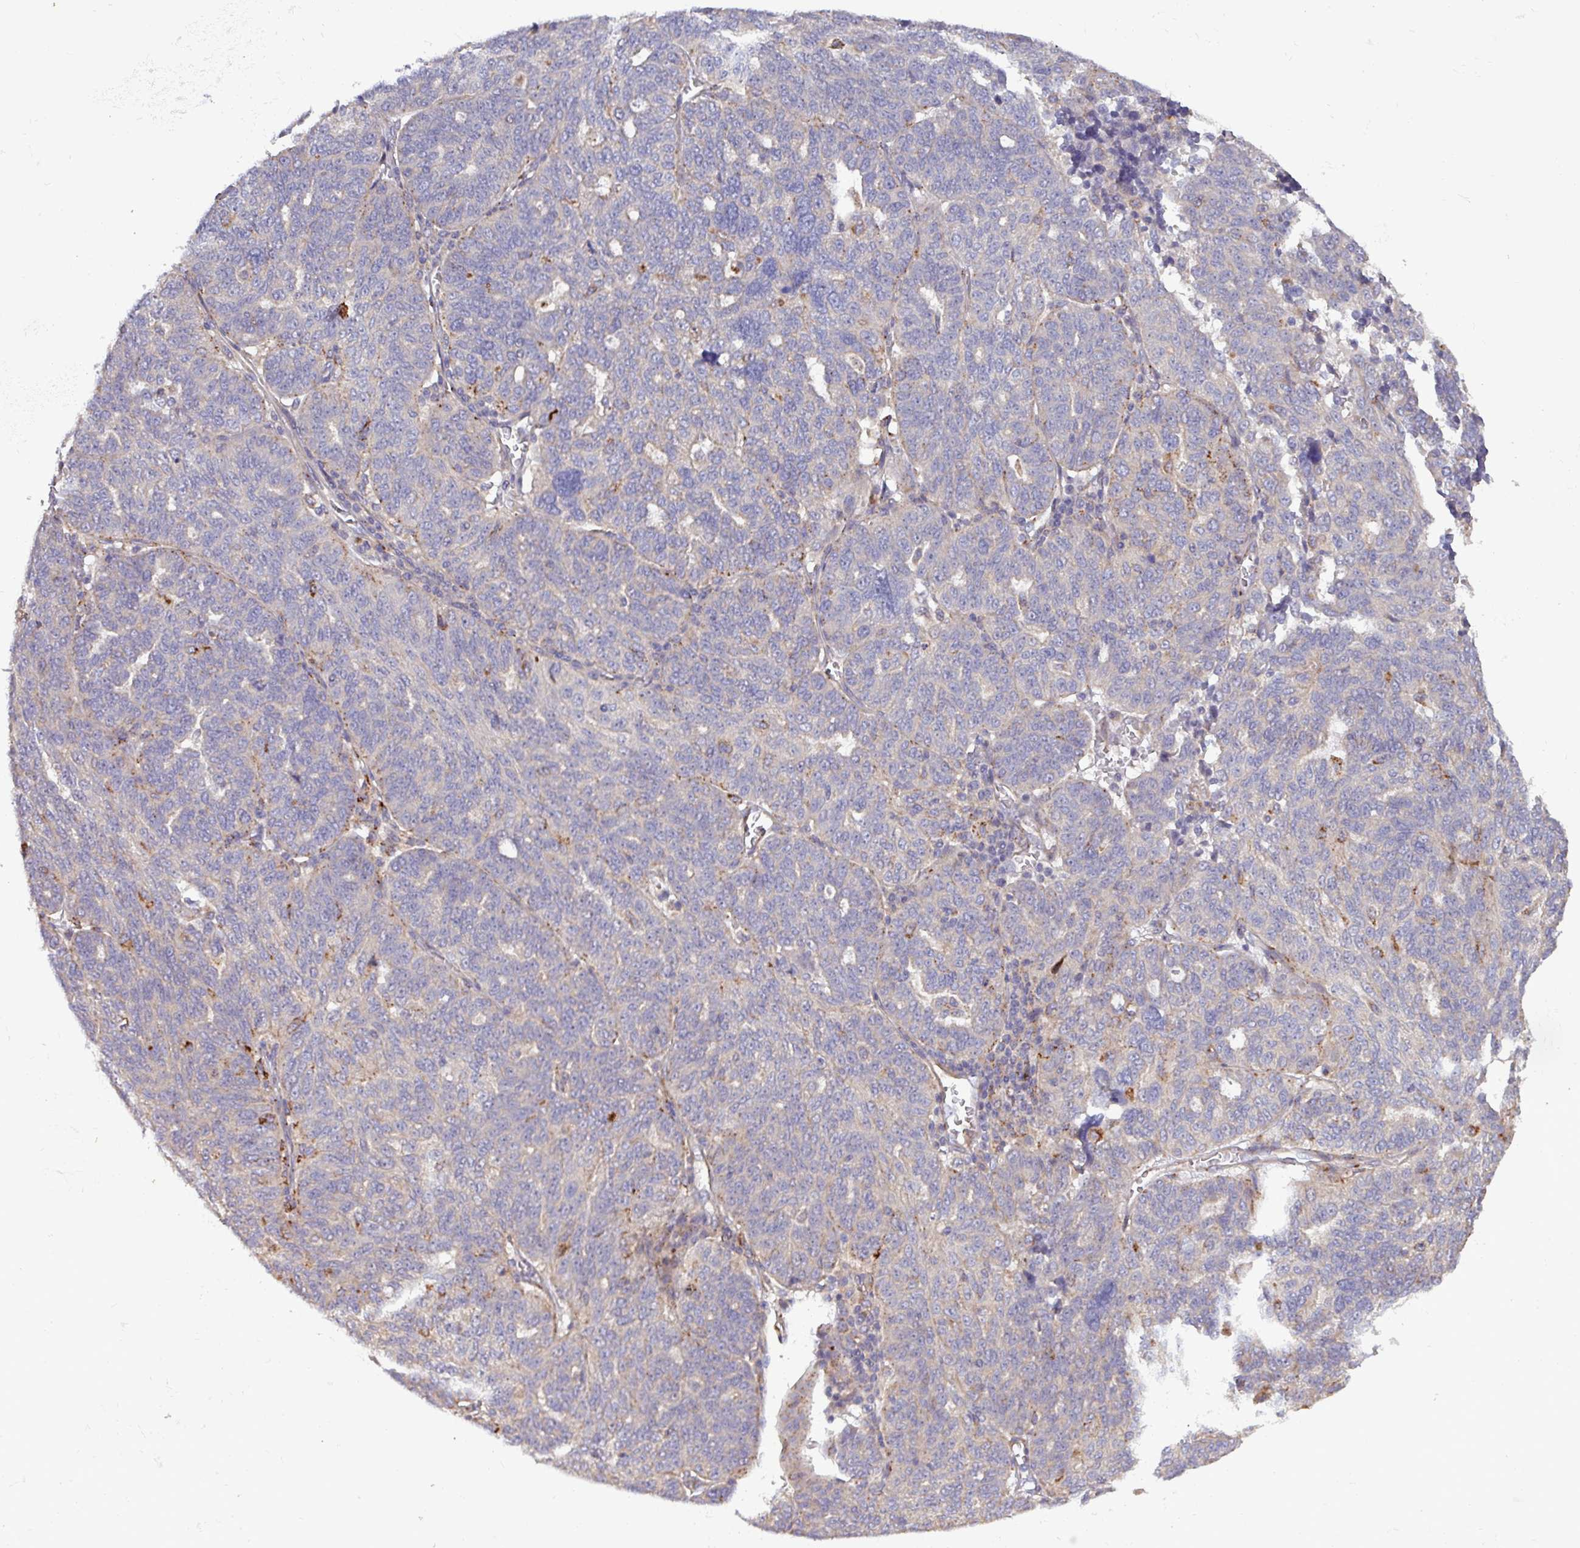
{"staining": {"intensity": "negative", "quantity": "none", "location": "none"}, "tissue": "ovarian cancer", "cell_type": "Tumor cells", "image_type": "cancer", "snomed": [{"axis": "morphology", "description": "Cystadenocarcinoma, serous, NOS"}, {"axis": "topography", "description": "Ovary"}], "caption": "Immunohistochemical staining of ovarian cancer displays no significant positivity in tumor cells.", "gene": "PLIN2", "patient": {"sex": "female", "age": 59}}